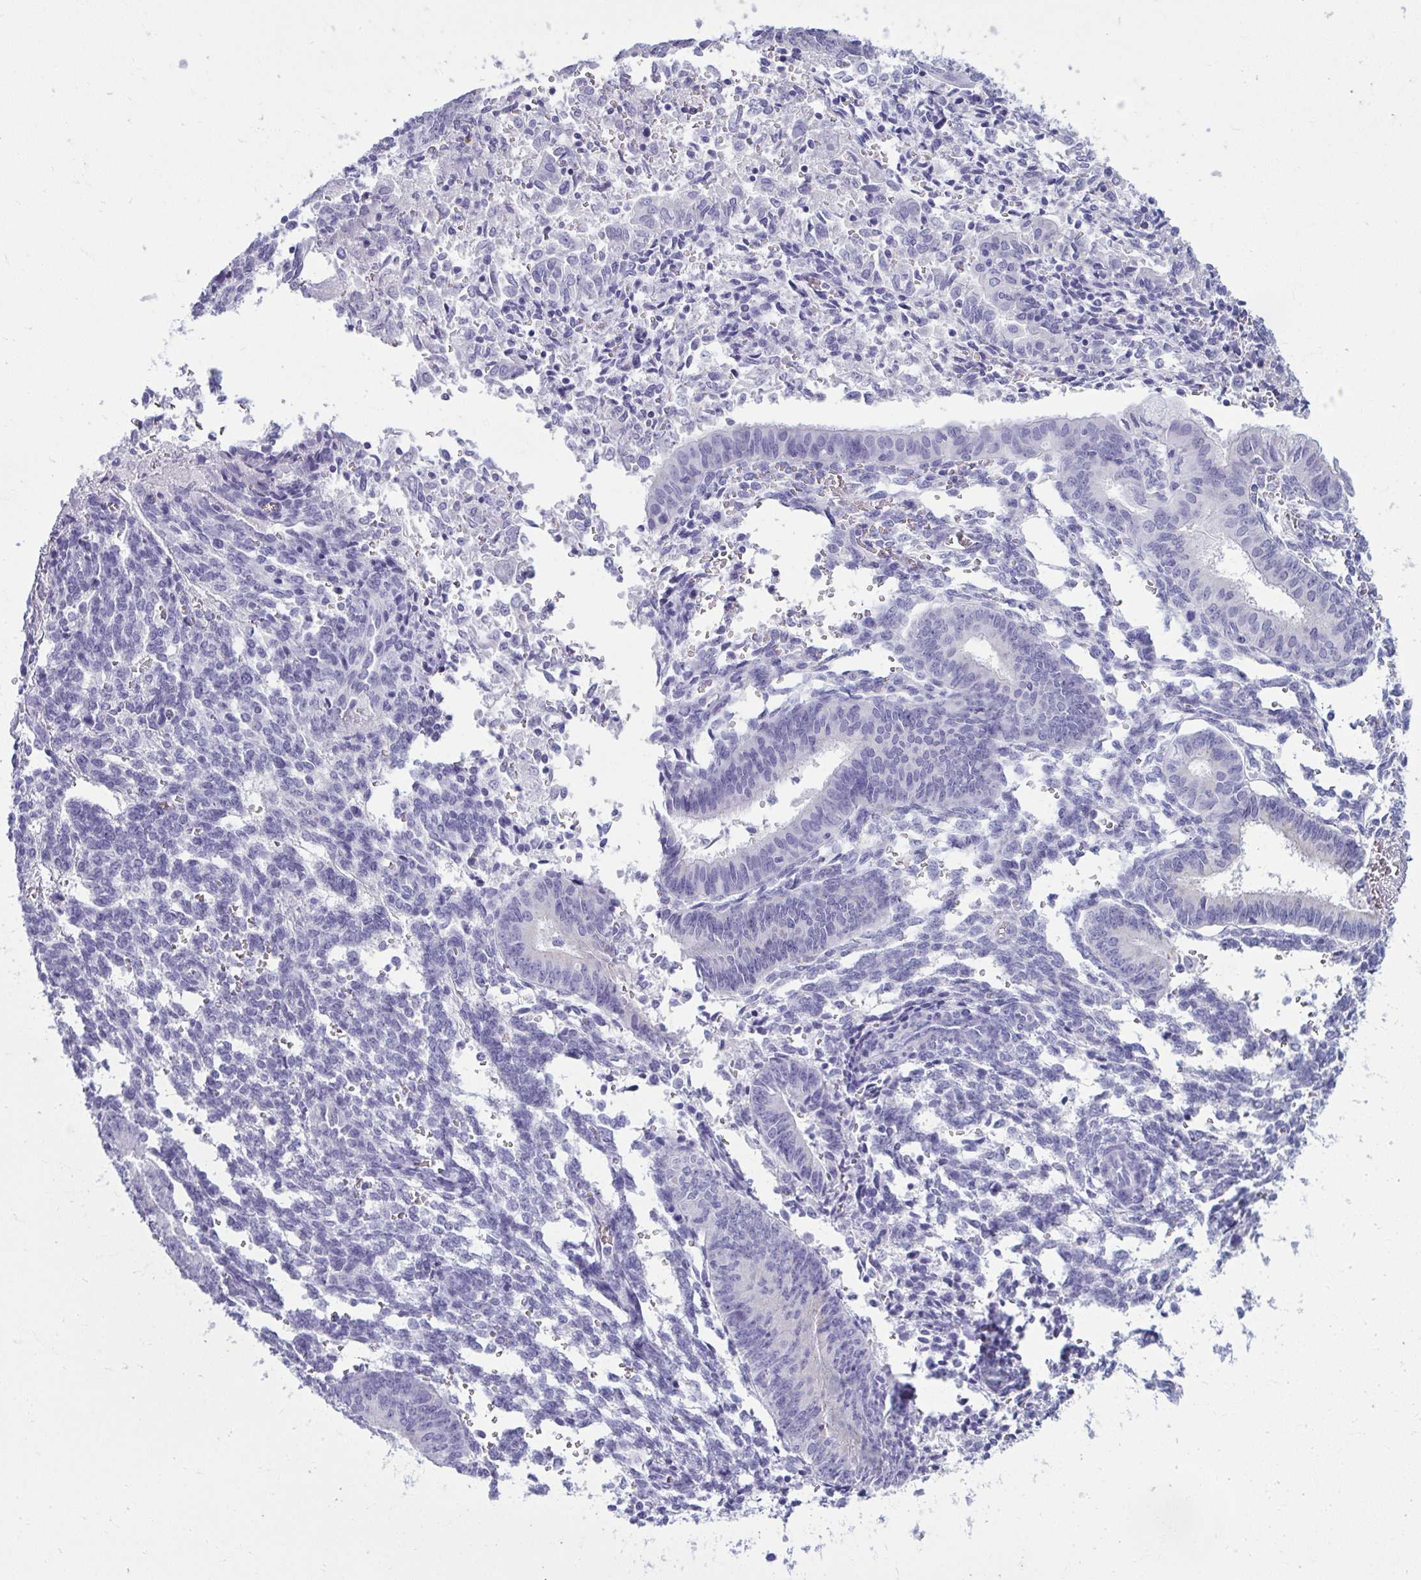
{"staining": {"intensity": "negative", "quantity": "none", "location": "none"}, "tissue": "endometrial cancer", "cell_type": "Tumor cells", "image_type": "cancer", "snomed": [{"axis": "morphology", "description": "Adenocarcinoma, NOS"}, {"axis": "topography", "description": "Endometrium"}], "caption": "Immunohistochemistry micrograph of neoplastic tissue: human endometrial adenocarcinoma stained with DAB (3,3'-diaminobenzidine) exhibits no significant protein expression in tumor cells.", "gene": "QDPR", "patient": {"sex": "female", "age": 50}}